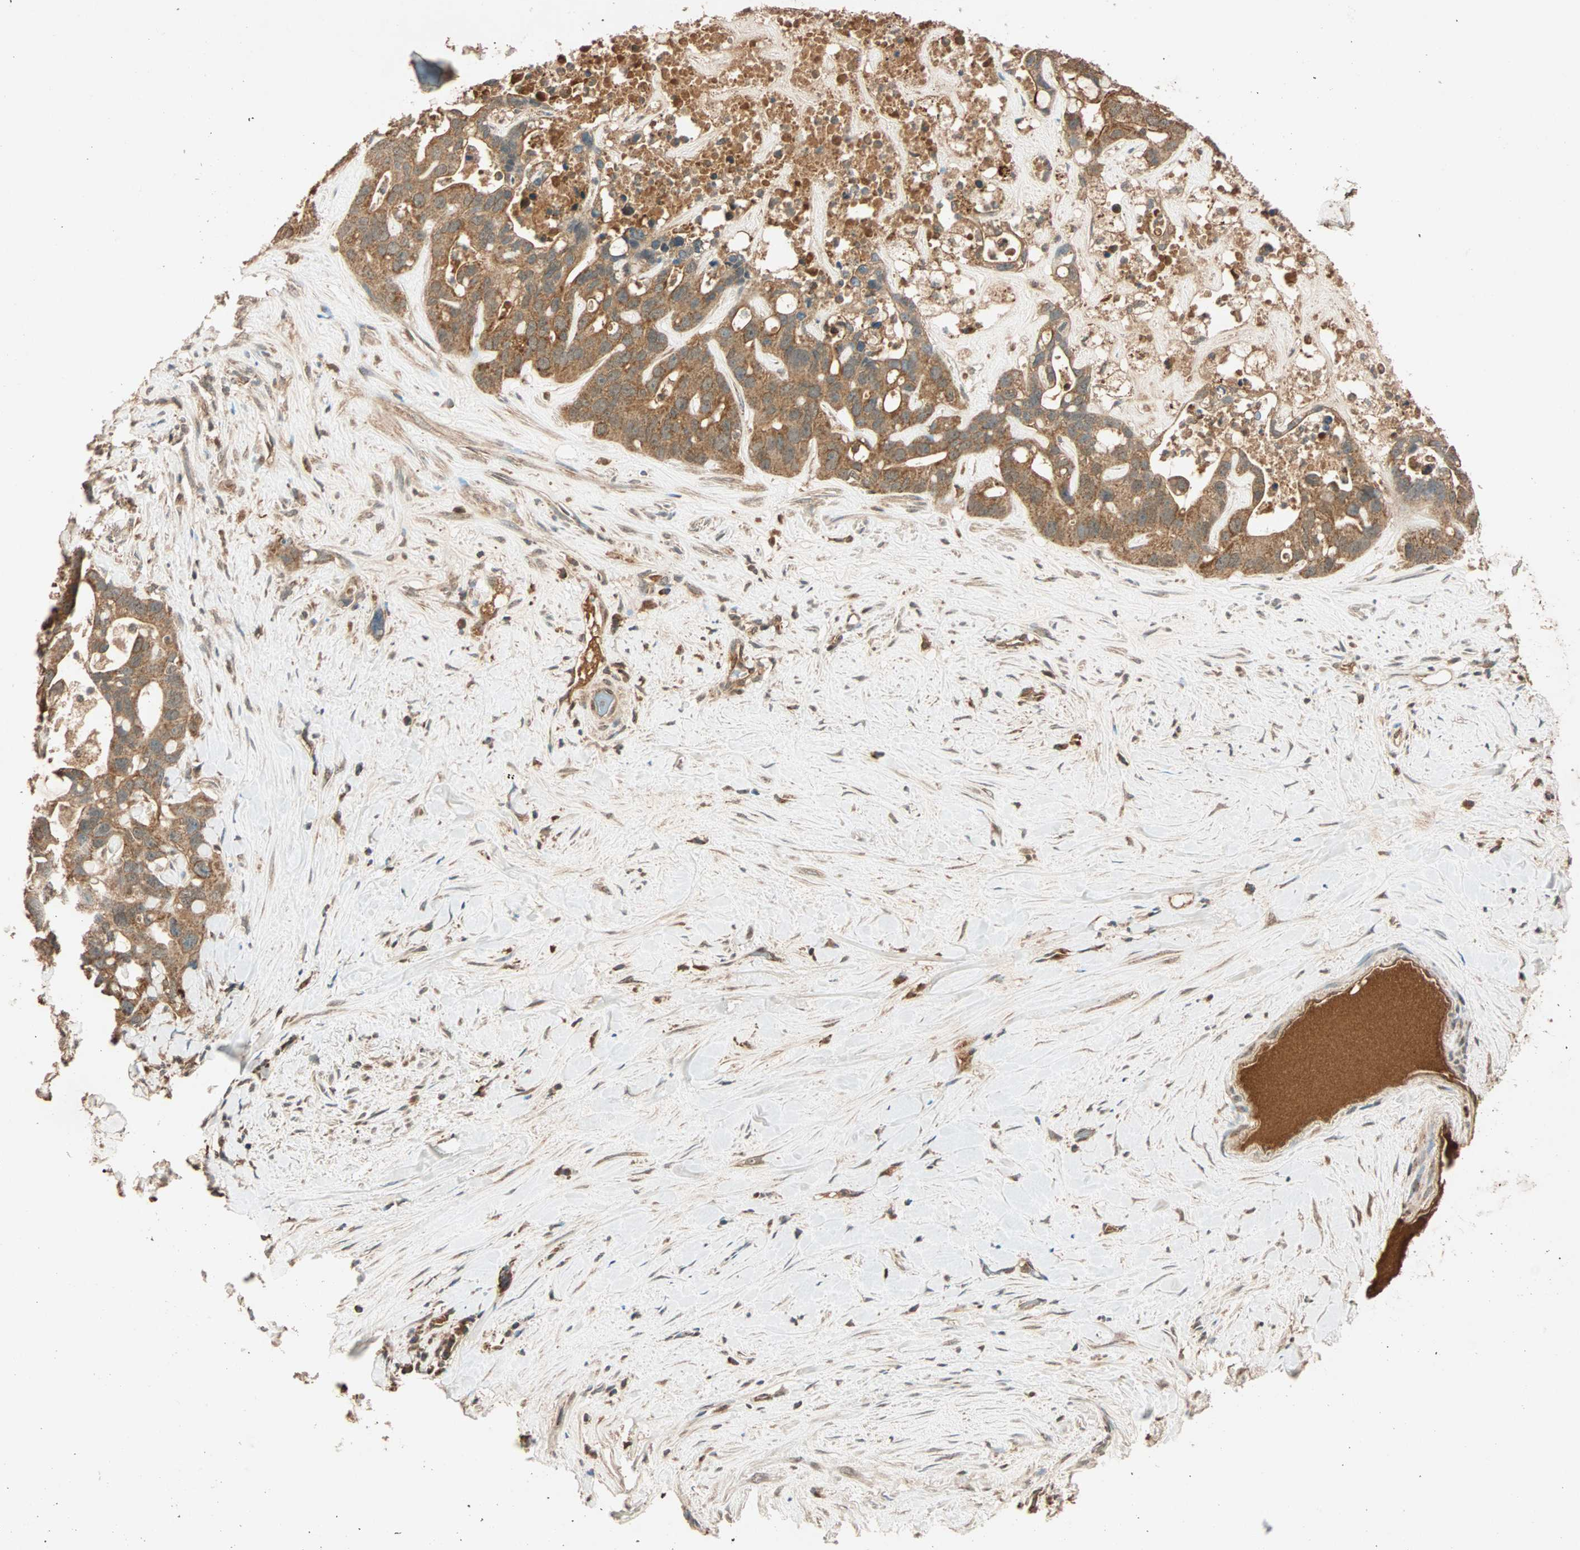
{"staining": {"intensity": "moderate", "quantity": ">75%", "location": "cytoplasmic/membranous"}, "tissue": "liver cancer", "cell_type": "Tumor cells", "image_type": "cancer", "snomed": [{"axis": "morphology", "description": "Cholangiocarcinoma"}, {"axis": "topography", "description": "Liver"}], "caption": "High-magnification brightfield microscopy of cholangiocarcinoma (liver) stained with DAB (3,3'-diaminobenzidine) (brown) and counterstained with hematoxylin (blue). tumor cells exhibit moderate cytoplasmic/membranous staining is appreciated in approximately>75% of cells. Nuclei are stained in blue.", "gene": "MAPK1", "patient": {"sex": "female", "age": 65}}